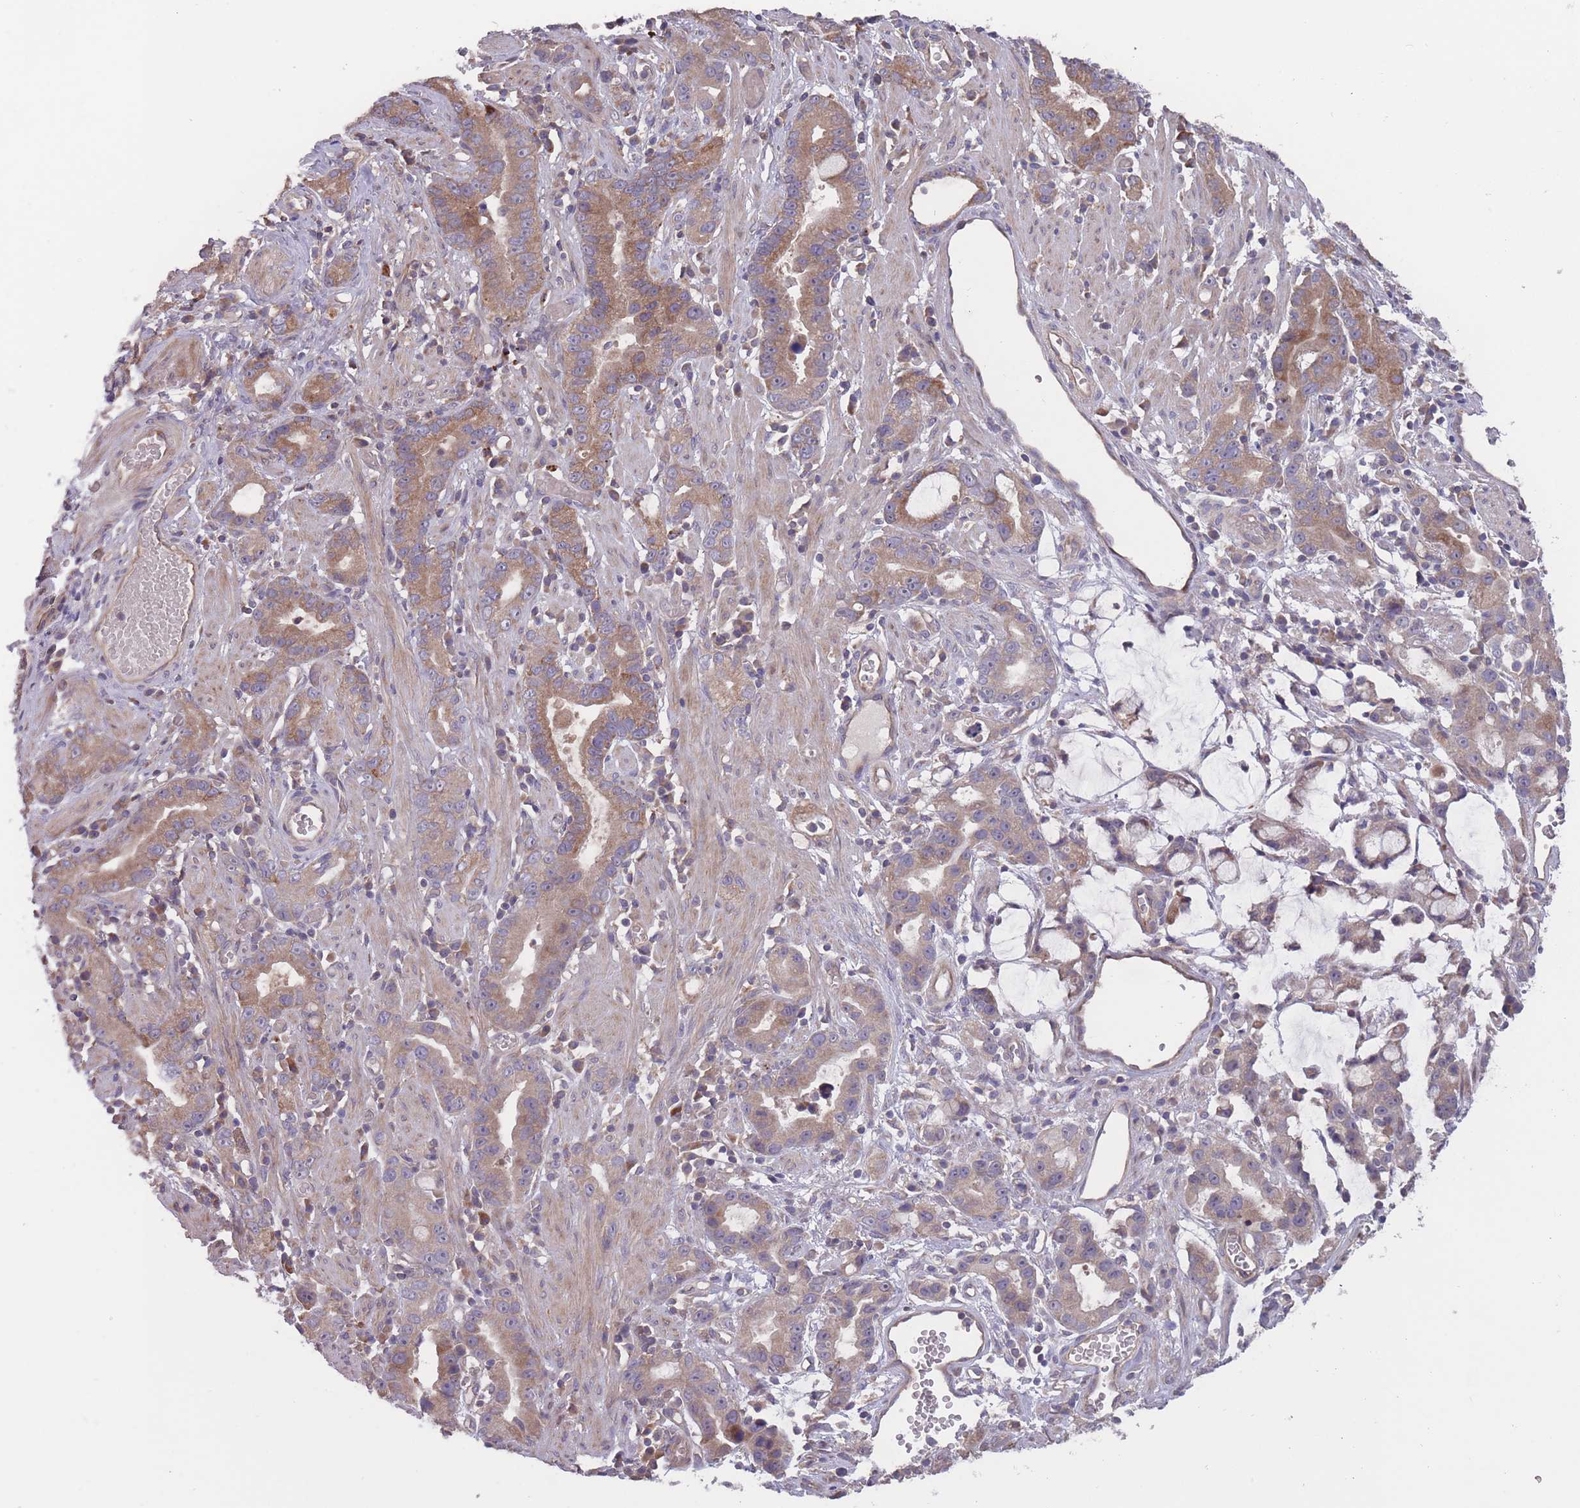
{"staining": {"intensity": "moderate", "quantity": ">75%", "location": "cytoplasmic/membranous"}, "tissue": "stomach cancer", "cell_type": "Tumor cells", "image_type": "cancer", "snomed": [{"axis": "morphology", "description": "Adenocarcinoma, NOS"}, {"axis": "topography", "description": "Stomach"}], "caption": "This is a histology image of IHC staining of stomach adenocarcinoma, which shows moderate staining in the cytoplasmic/membranous of tumor cells.", "gene": "ITPKC", "patient": {"sex": "male", "age": 55}}